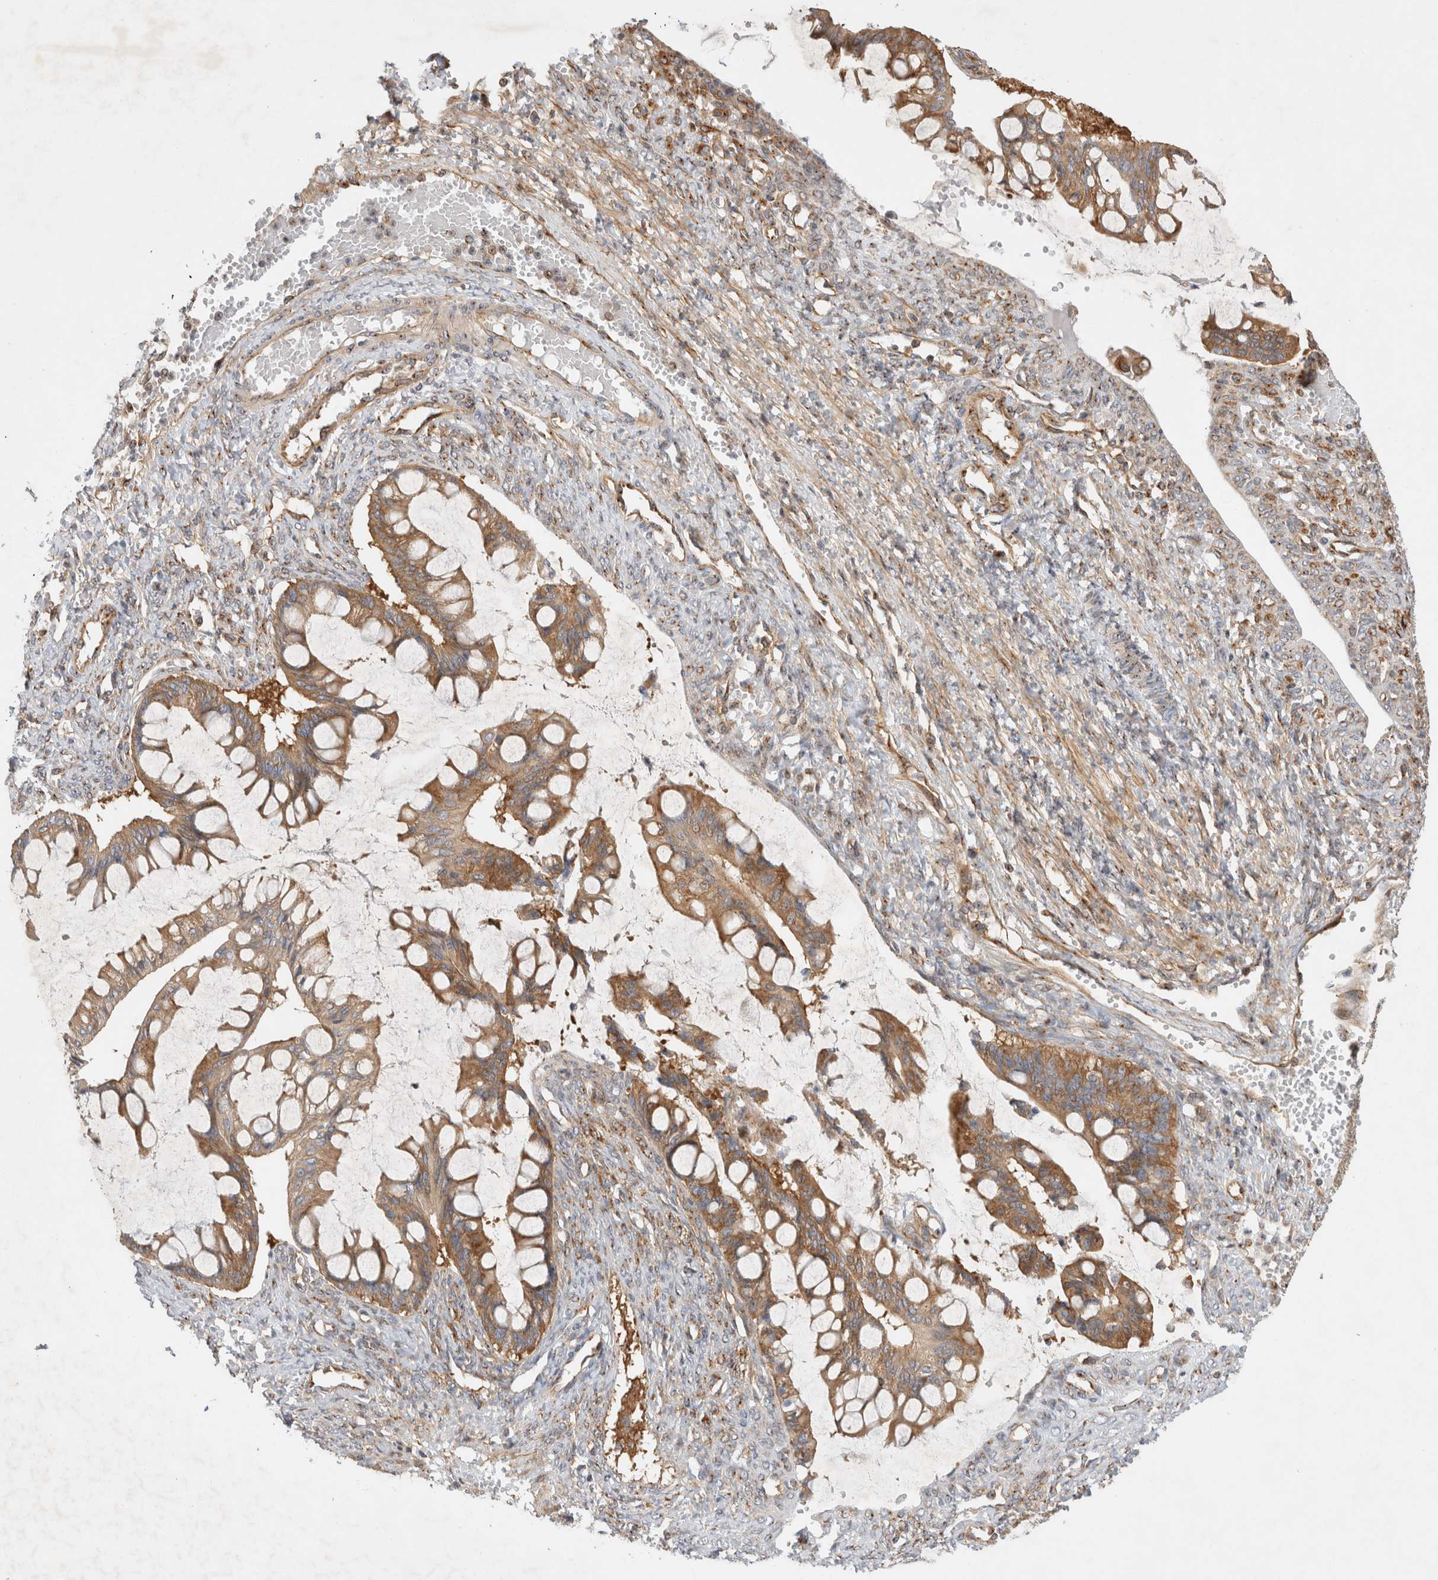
{"staining": {"intensity": "moderate", "quantity": ">75%", "location": "cytoplasmic/membranous"}, "tissue": "ovarian cancer", "cell_type": "Tumor cells", "image_type": "cancer", "snomed": [{"axis": "morphology", "description": "Cystadenocarcinoma, mucinous, NOS"}, {"axis": "topography", "description": "Ovary"}], "caption": "Immunohistochemistry (IHC) image of ovarian cancer (mucinous cystadenocarcinoma) stained for a protein (brown), which displays medium levels of moderate cytoplasmic/membranous staining in about >75% of tumor cells.", "gene": "GPR150", "patient": {"sex": "female", "age": 73}}